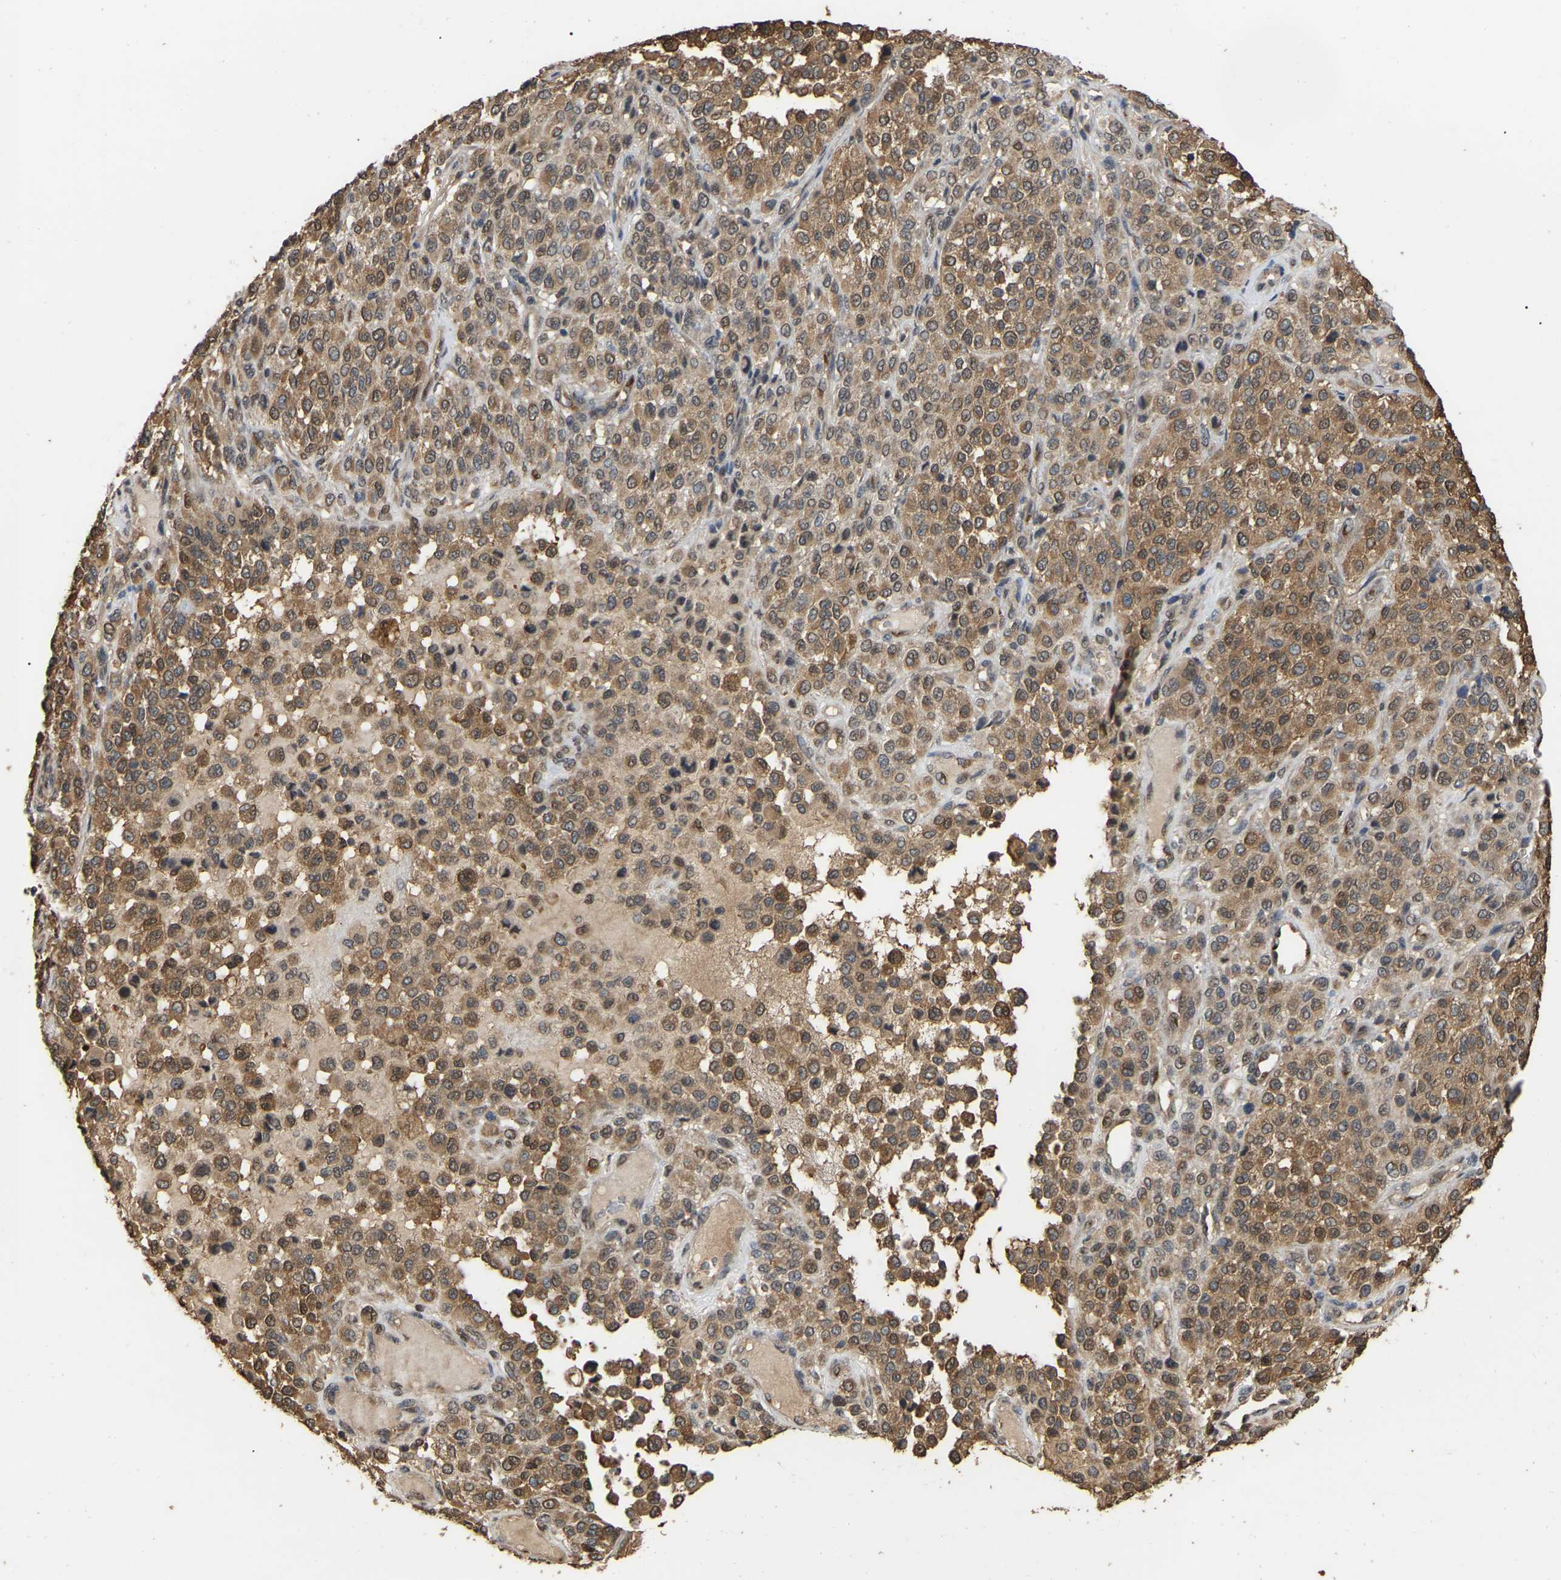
{"staining": {"intensity": "moderate", "quantity": ">75%", "location": "cytoplasmic/membranous"}, "tissue": "melanoma", "cell_type": "Tumor cells", "image_type": "cancer", "snomed": [{"axis": "morphology", "description": "Malignant melanoma, Metastatic site"}, {"axis": "topography", "description": "Pancreas"}], "caption": "This is an image of IHC staining of malignant melanoma (metastatic site), which shows moderate expression in the cytoplasmic/membranous of tumor cells.", "gene": "FAM219A", "patient": {"sex": "female", "age": 30}}